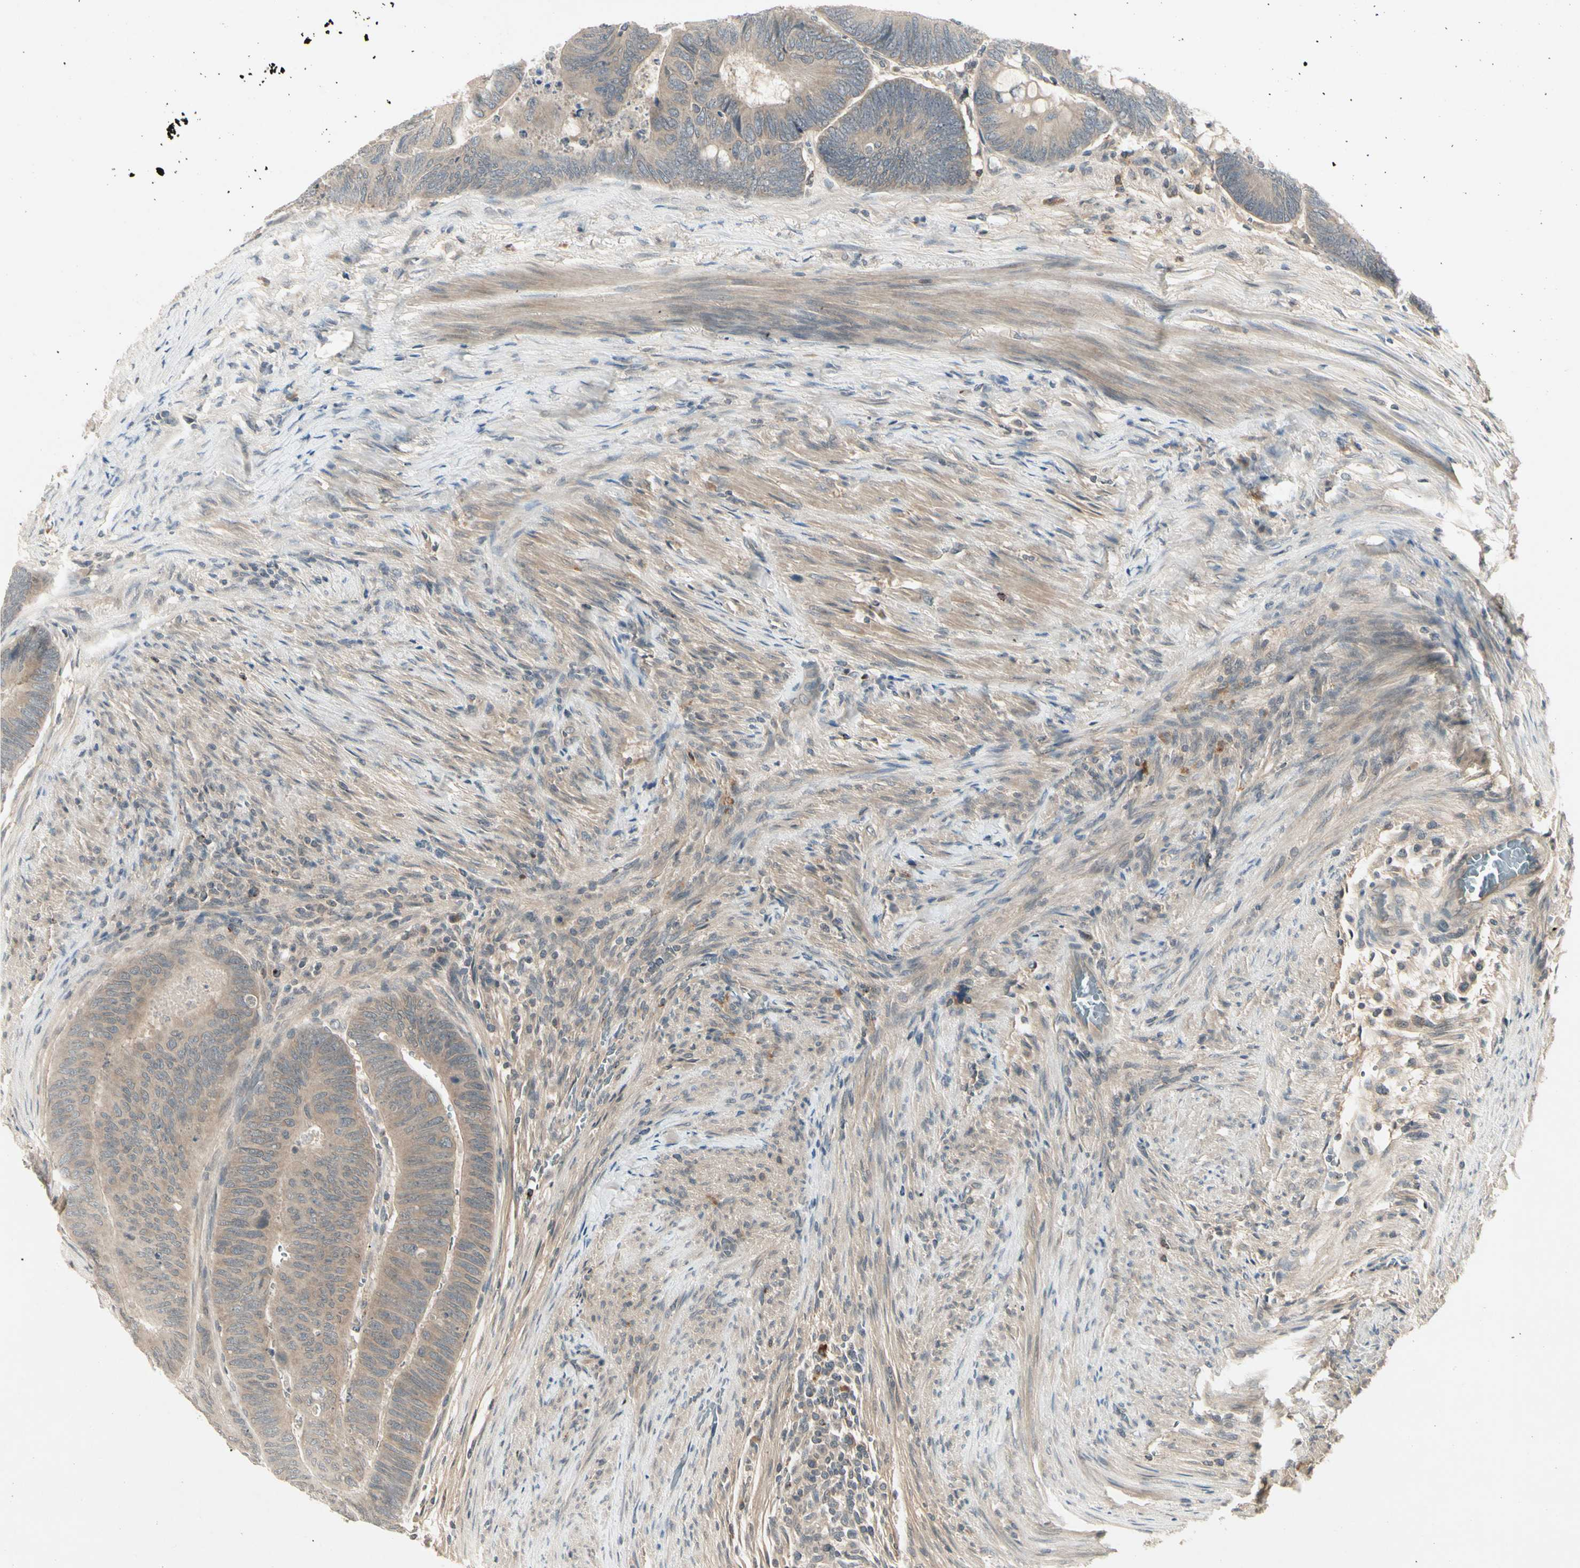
{"staining": {"intensity": "weak", "quantity": ">75%", "location": "cytoplasmic/membranous"}, "tissue": "colorectal cancer", "cell_type": "Tumor cells", "image_type": "cancer", "snomed": [{"axis": "morphology", "description": "Normal tissue, NOS"}, {"axis": "morphology", "description": "Adenocarcinoma, NOS"}, {"axis": "topography", "description": "Rectum"}, {"axis": "topography", "description": "Peripheral nerve tissue"}], "caption": "Tumor cells exhibit weak cytoplasmic/membranous expression in approximately >75% of cells in colorectal cancer (adenocarcinoma).", "gene": "CCL4", "patient": {"sex": "male", "age": 92}}